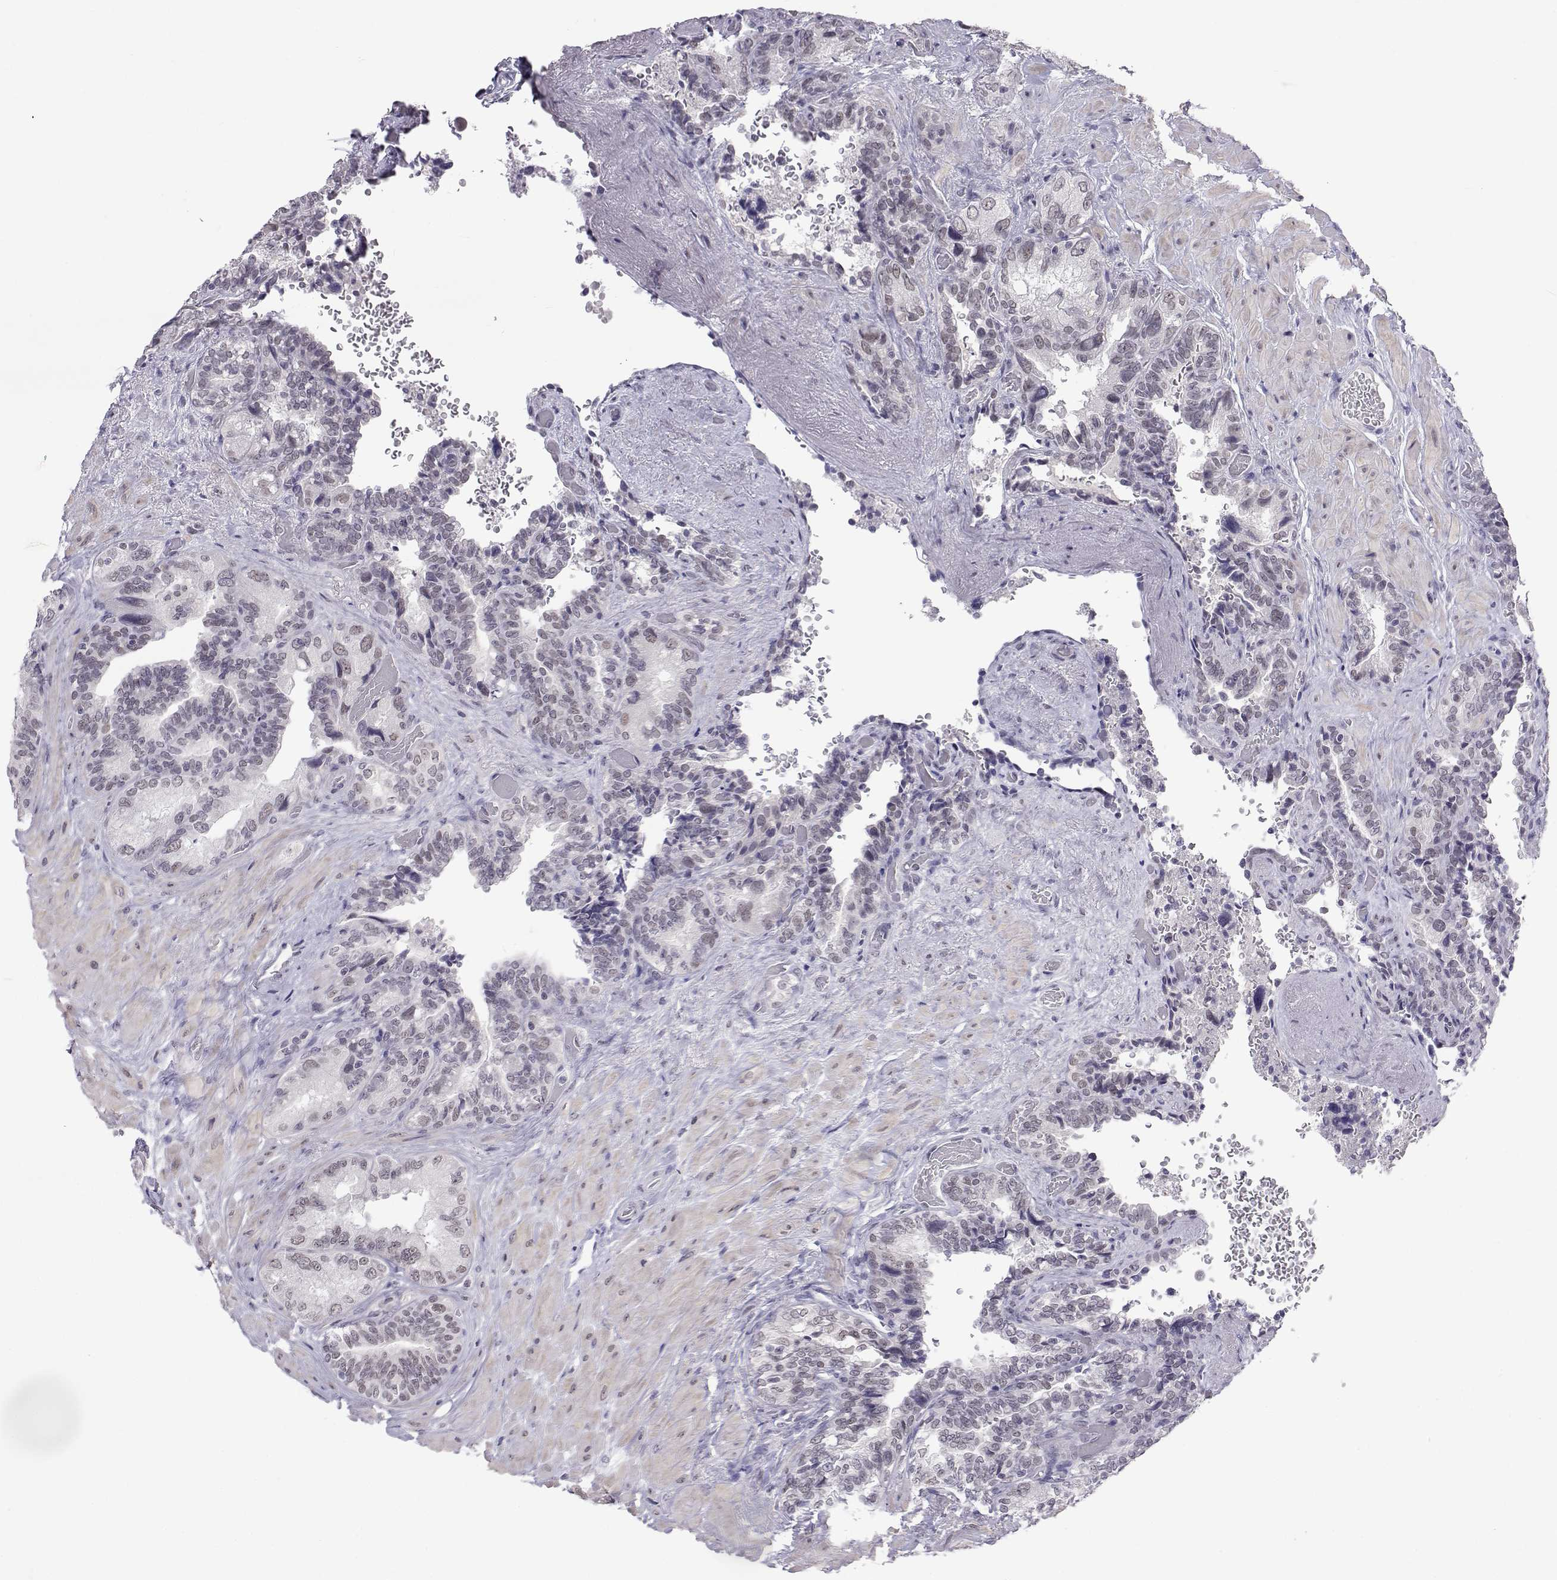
{"staining": {"intensity": "negative", "quantity": "none", "location": "none"}, "tissue": "seminal vesicle", "cell_type": "Glandular cells", "image_type": "normal", "snomed": [{"axis": "morphology", "description": "Normal tissue, NOS"}, {"axis": "topography", "description": "Seminal veicle"}], "caption": "This is an immunohistochemistry micrograph of normal seminal vesicle. There is no expression in glandular cells.", "gene": "MED26", "patient": {"sex": "male", "age": 69}}